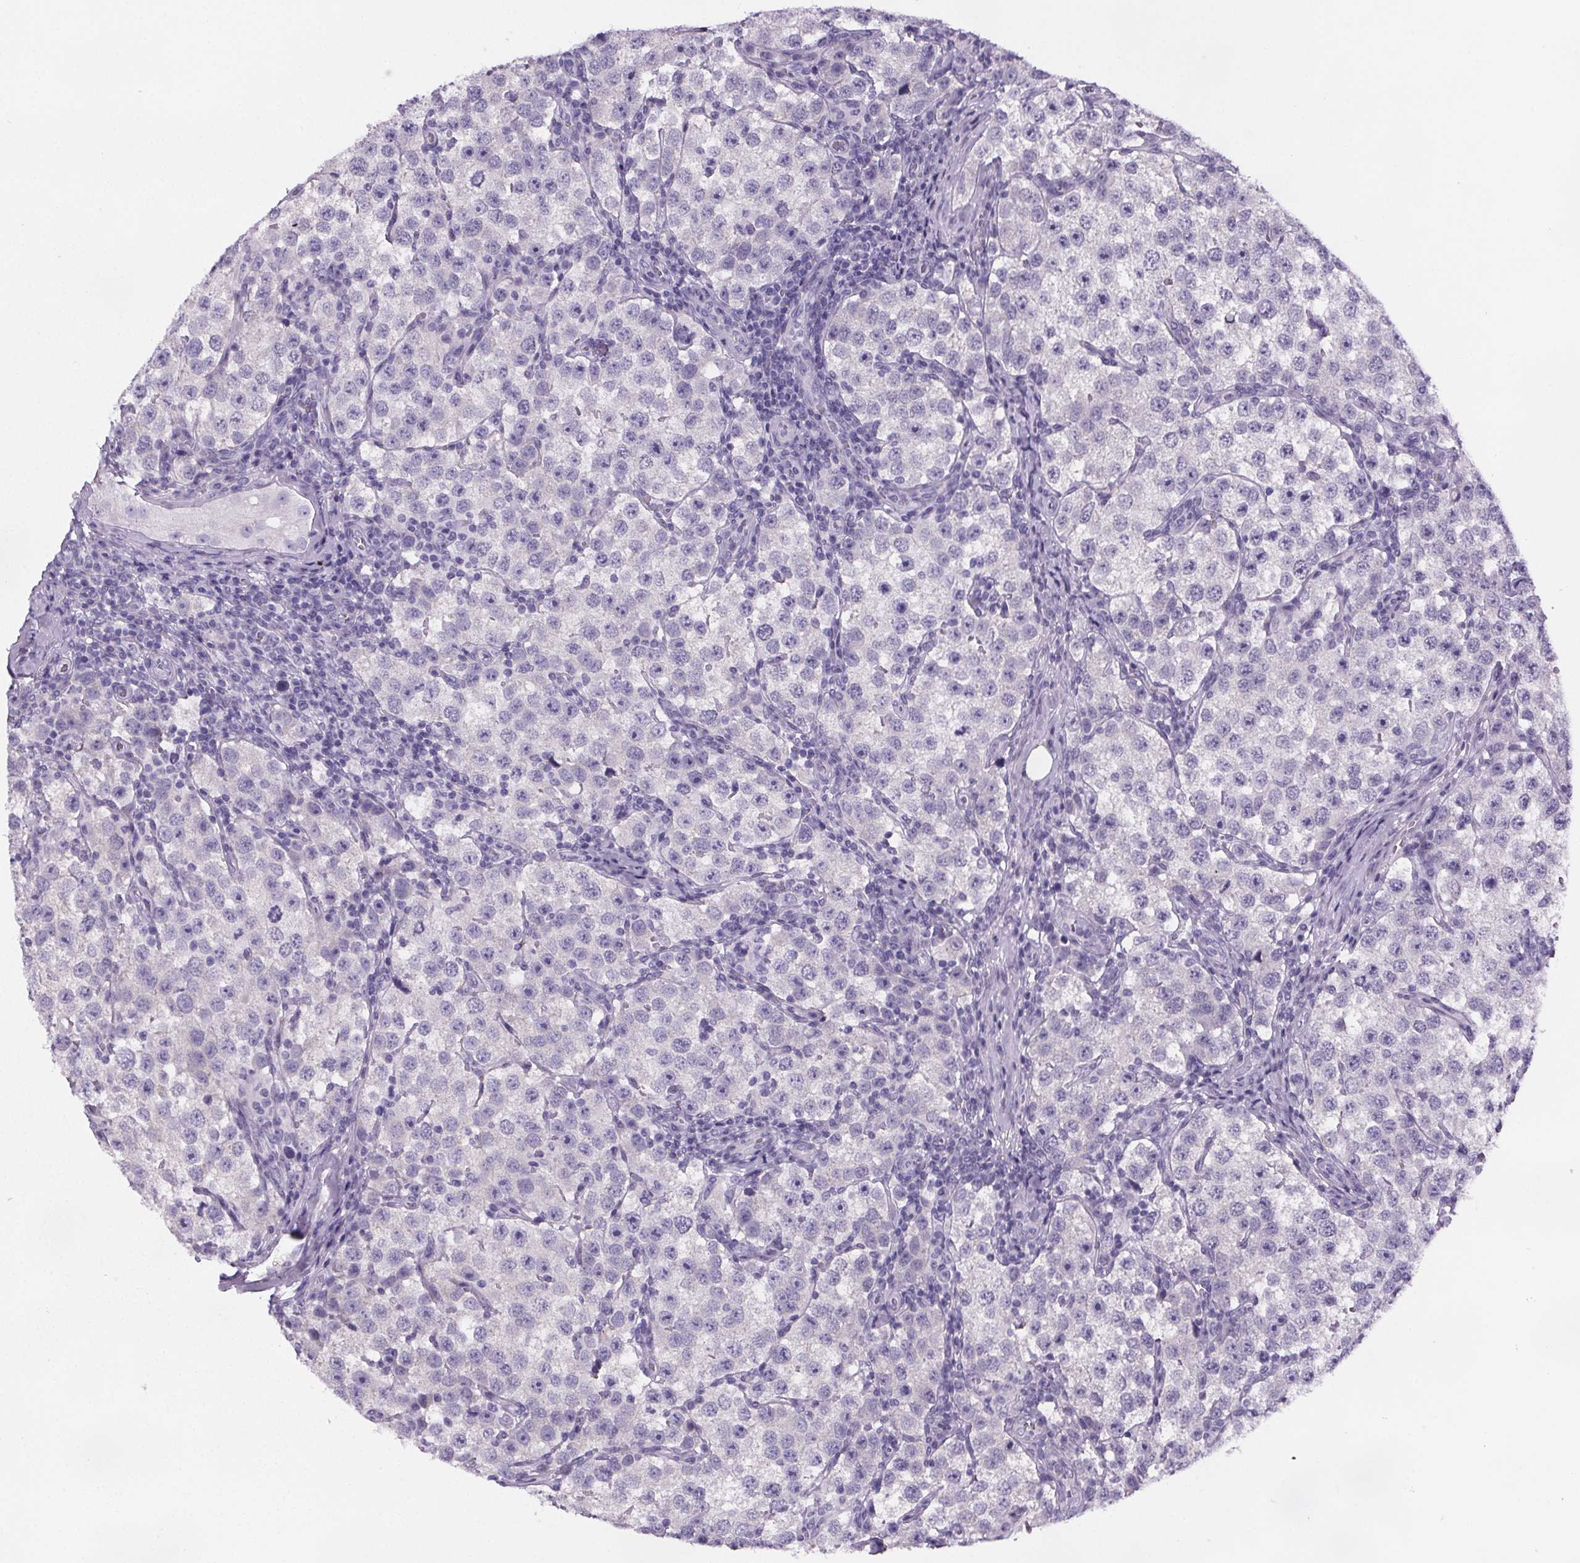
{"staining": {"intensity": "negative", "quantity": "none", "location": "none"}, "tissue": "testis cancer", "cell_type": "Tumor cells", "image_type": "cancer", "snomed": [{"axis": "morphology", "description": "Seminoma, NOS"}, {"axis": "topography", "description": "Testis"}], "caption": "This image is of testis cancer stained with immunohistochemistry (IHC) to label a protein in brown with the nuclei are counter-stained blue. There is no positivity in tumor cells.", "gene": "CUBN", "patient": {"sex": "male", "age": 37}}